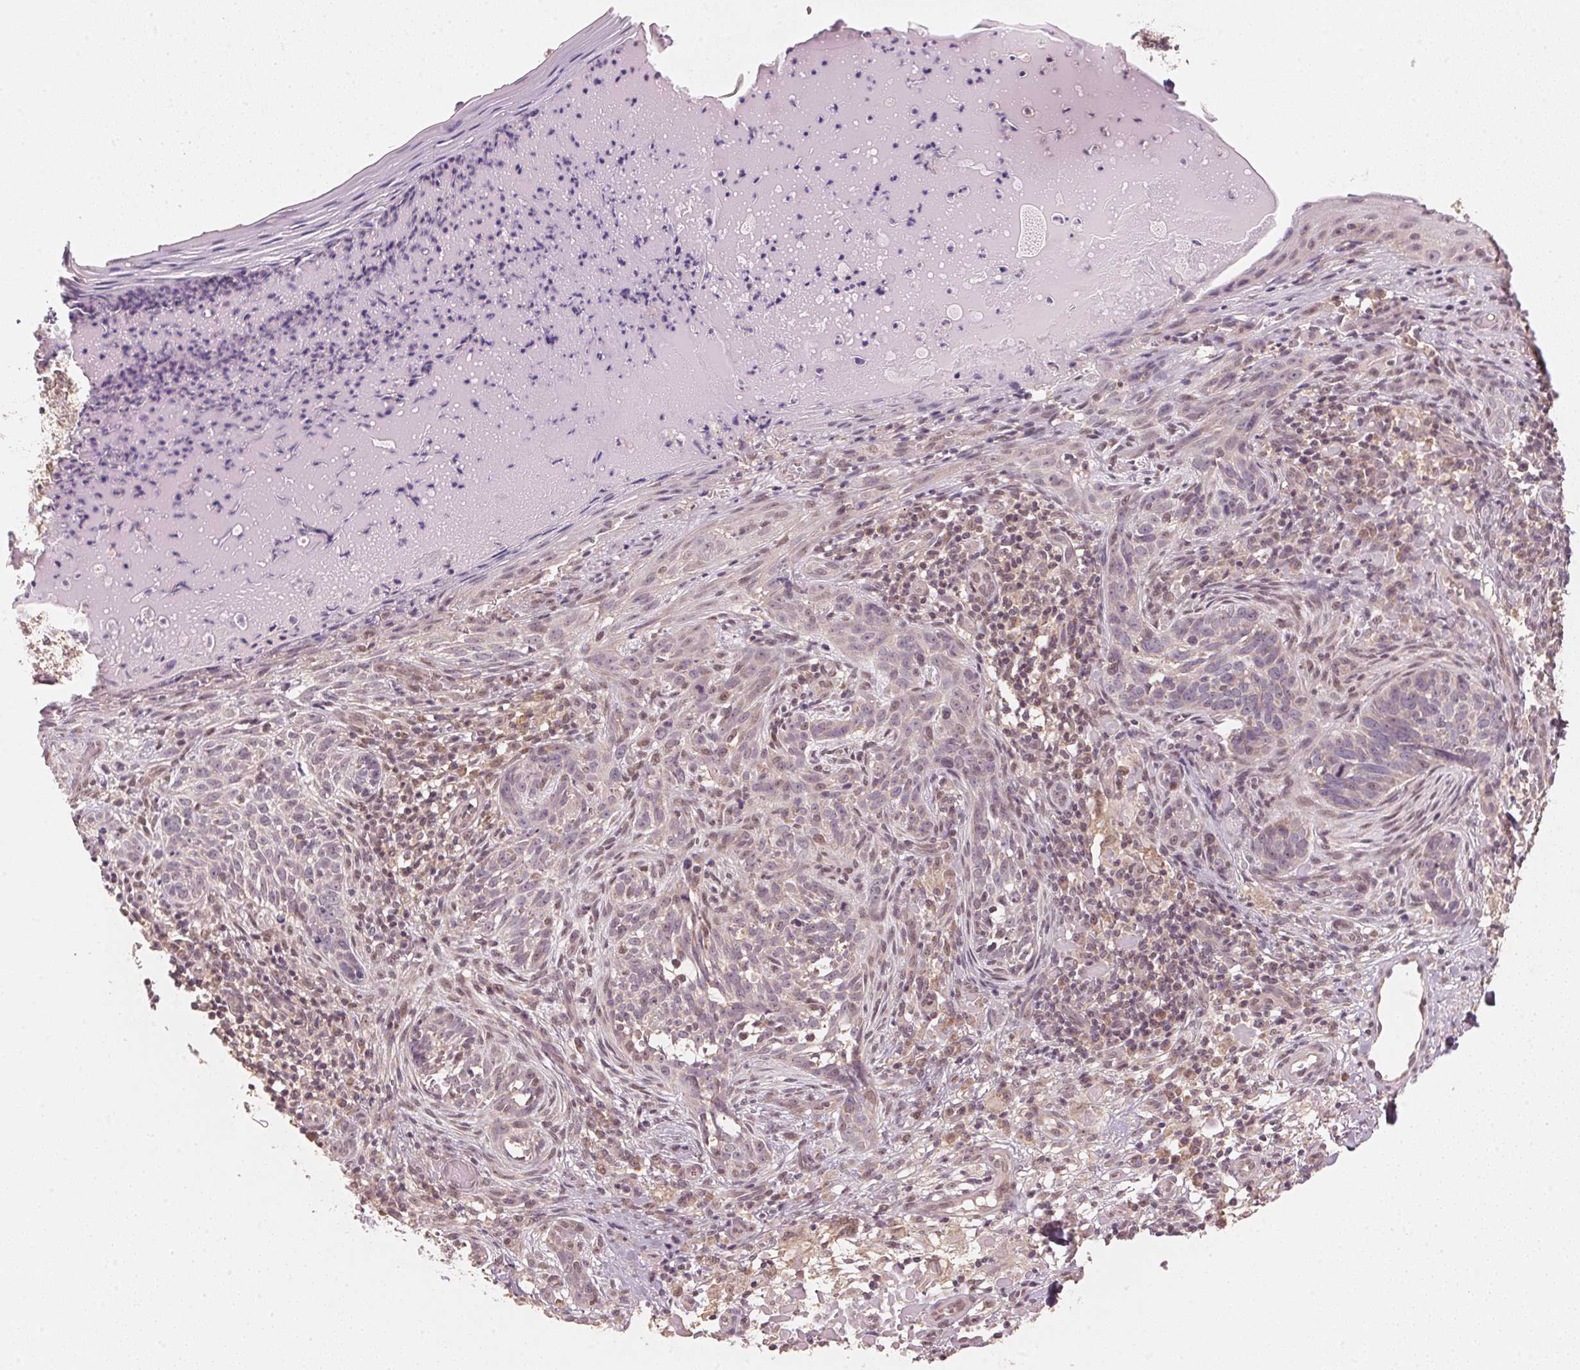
{"staining": {"intensity": "negative", "quantity": "none", "location": "none"}, "tissue": "skin cancer", "cell_type": "Tumor cells", "image_type": "cancer", "snomed": [{"axis": "morphology", "description": "Basal cell carcinoma"}, {"axis": "topography", "description": "Skin"}], "caption": "Tumor cells are negative for protein expression in human skin cancer (basal cell carcinoma). (DAB (3,3'-diaminobenzidine) IHC, high magnification).", "gene": "C2orf73", "patient": {"sex": "male", "age": 88}}